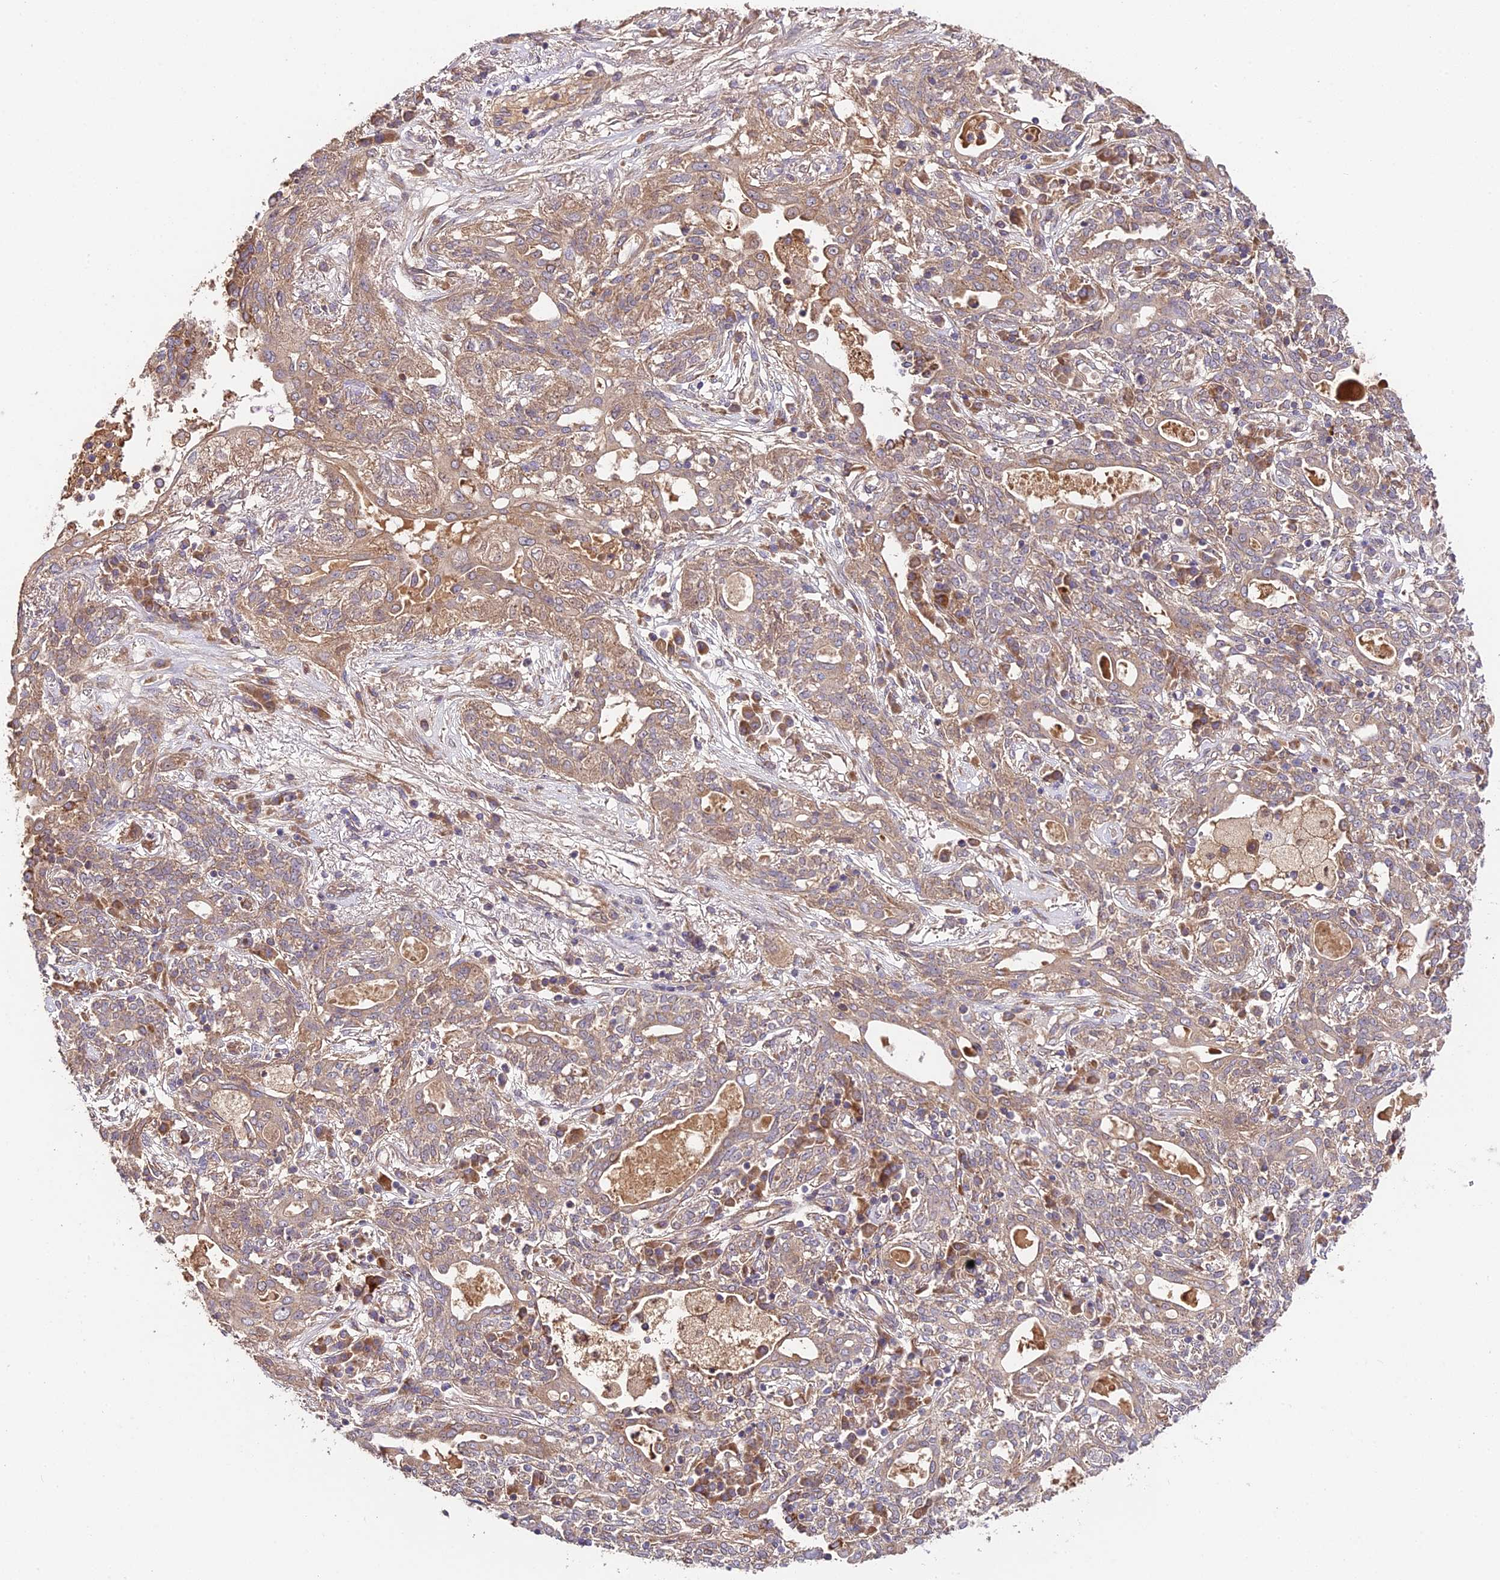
{"staining": {"intensity": "weak", "quantity": ">75%", "location": "cytoplasmic/membranous"}, "tissue": "lung cancer", "cell_type": "Tumor cells", "image_type": "cancer", "snomed": [{"axis": "morphology", "description": "Squamous cell carcinoma, NOS"}, {"axis": "topography", "description": "Lung"}], "caption": "Weak cytoplasmic/membranous positivity is identified in about >75% of tumor cells in lung cancer (squamous cell carcinoma).", "gene": "C3orf20", "patient": {"sex": "female", "age": 70}}